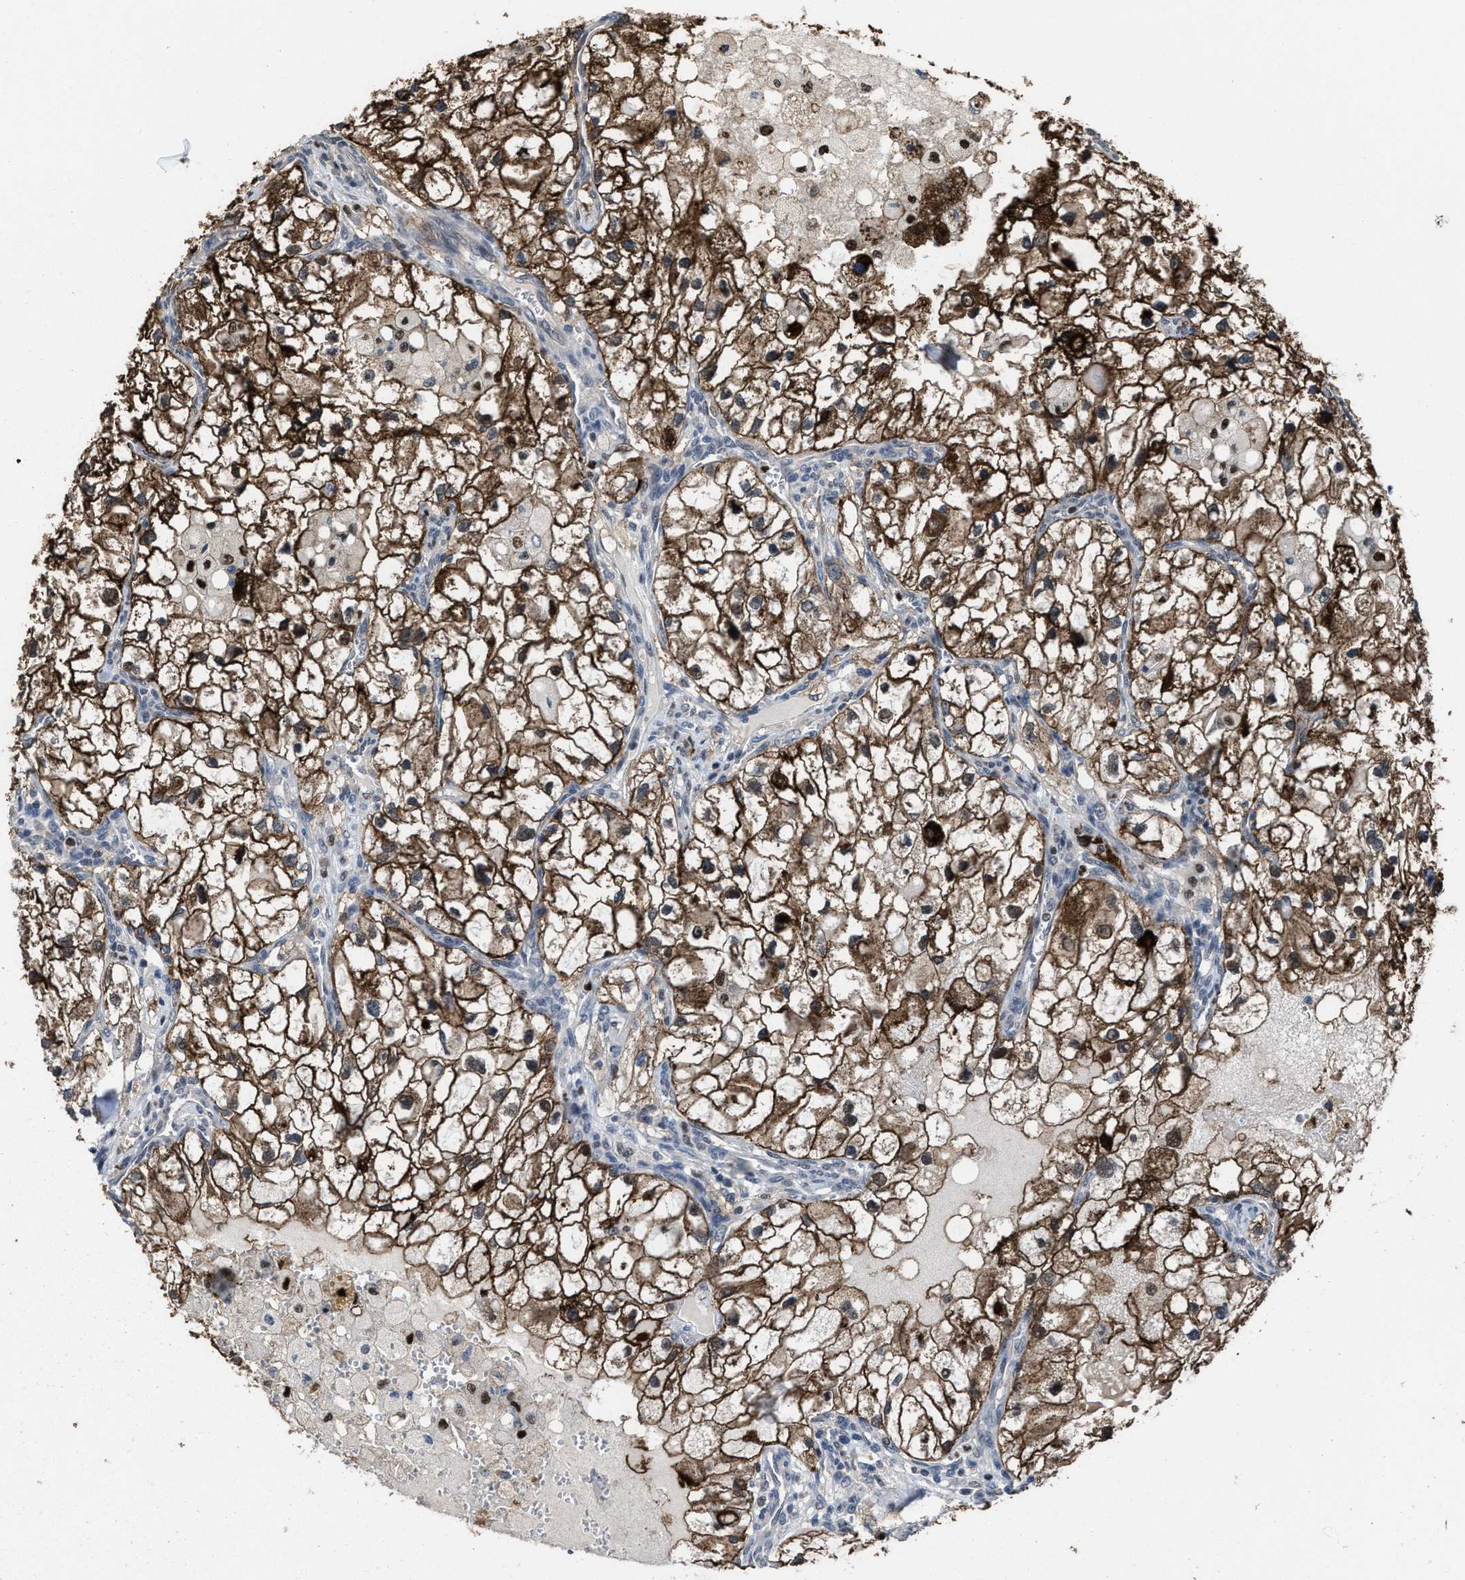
{"staining": {"intensity": "strong", "quantity": ">75%", "location": "cytoplasmic/membranous,nuclear"}, "tissue": "renal cancer", "cell_type": "Tumor cells", "image_type": "cancer", "snomed": [{"axis": "morphology", "description": "Adenocarcinoma, NOS"}, {"axis": "topography", "description": "Kidney"}], "caption": "Renal cancer was stained to show a protein in brown. There is high levels of strong cytoplasmic/membranous and nuclear positivity in about >75% of tumor cells. The protein of interest is shown in brown color, while the nuclei are stained blue.", "gene": "ZNF20", "patient": {"sex": "female", "age": 70}}